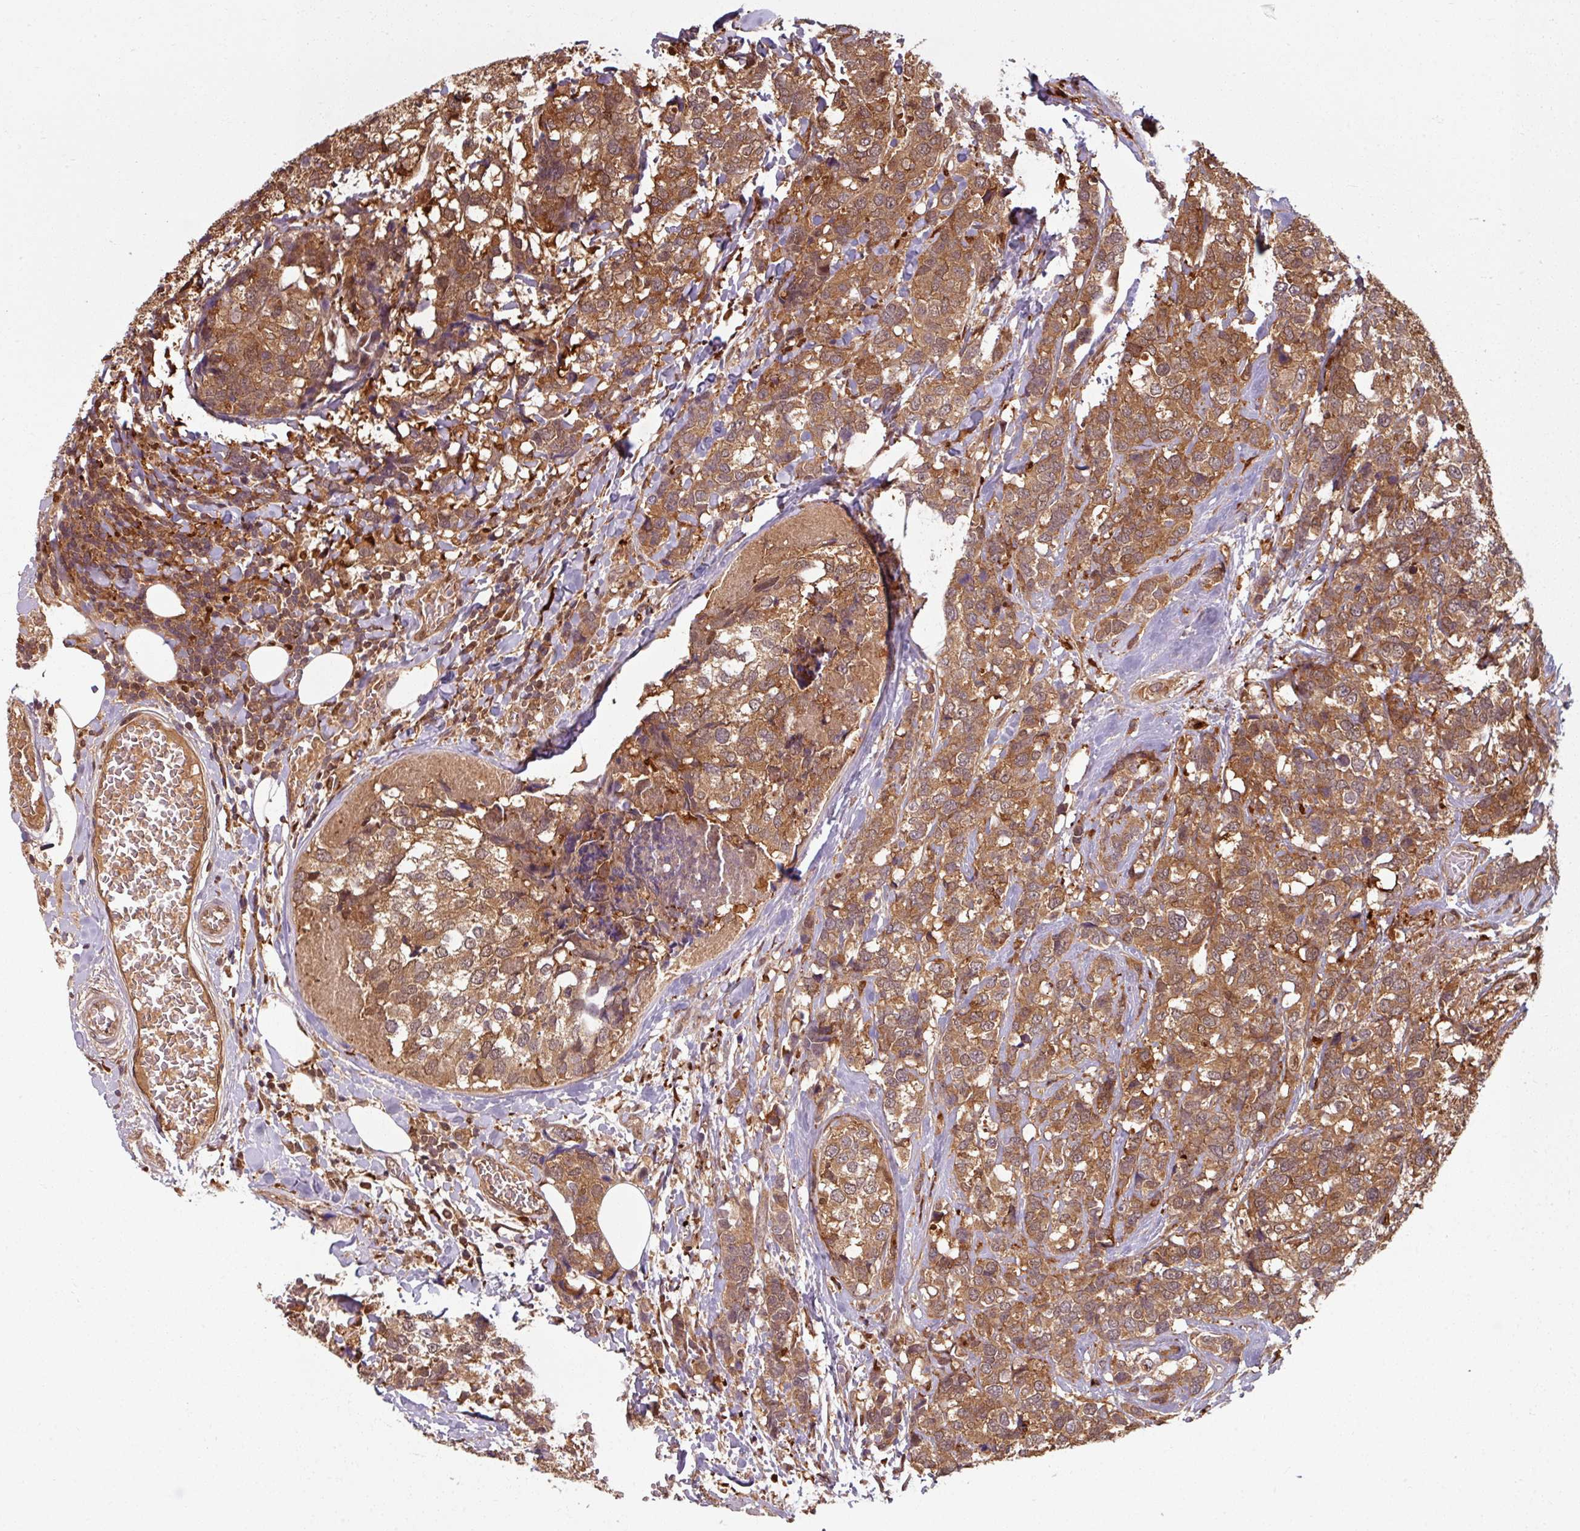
{"staining": {"intensity": "moderate", "quantity": ">75%", "location": "cytoplasmic/membranous"}, "tissue": "breast cancer", "cell_type": "Tumor cells", "image_type": "cancer", "snomed": [{"axis": "morphology", "description": "Lobular carcinoma"}, {"axis": "topography", "description": "Breast"}], "caption": "A high-resolution histopathology image shows immunohistochemistry (IHC) staining of breast cancer (lobular carcinoma), which reveals moderate cytoplasmic/membranous expression in approximately >75% of tumor cells. (IHC, brightfield microscopy, high magnification).", "gene": "KCTD11", "patient": {"sex": "female", "age": 59}}